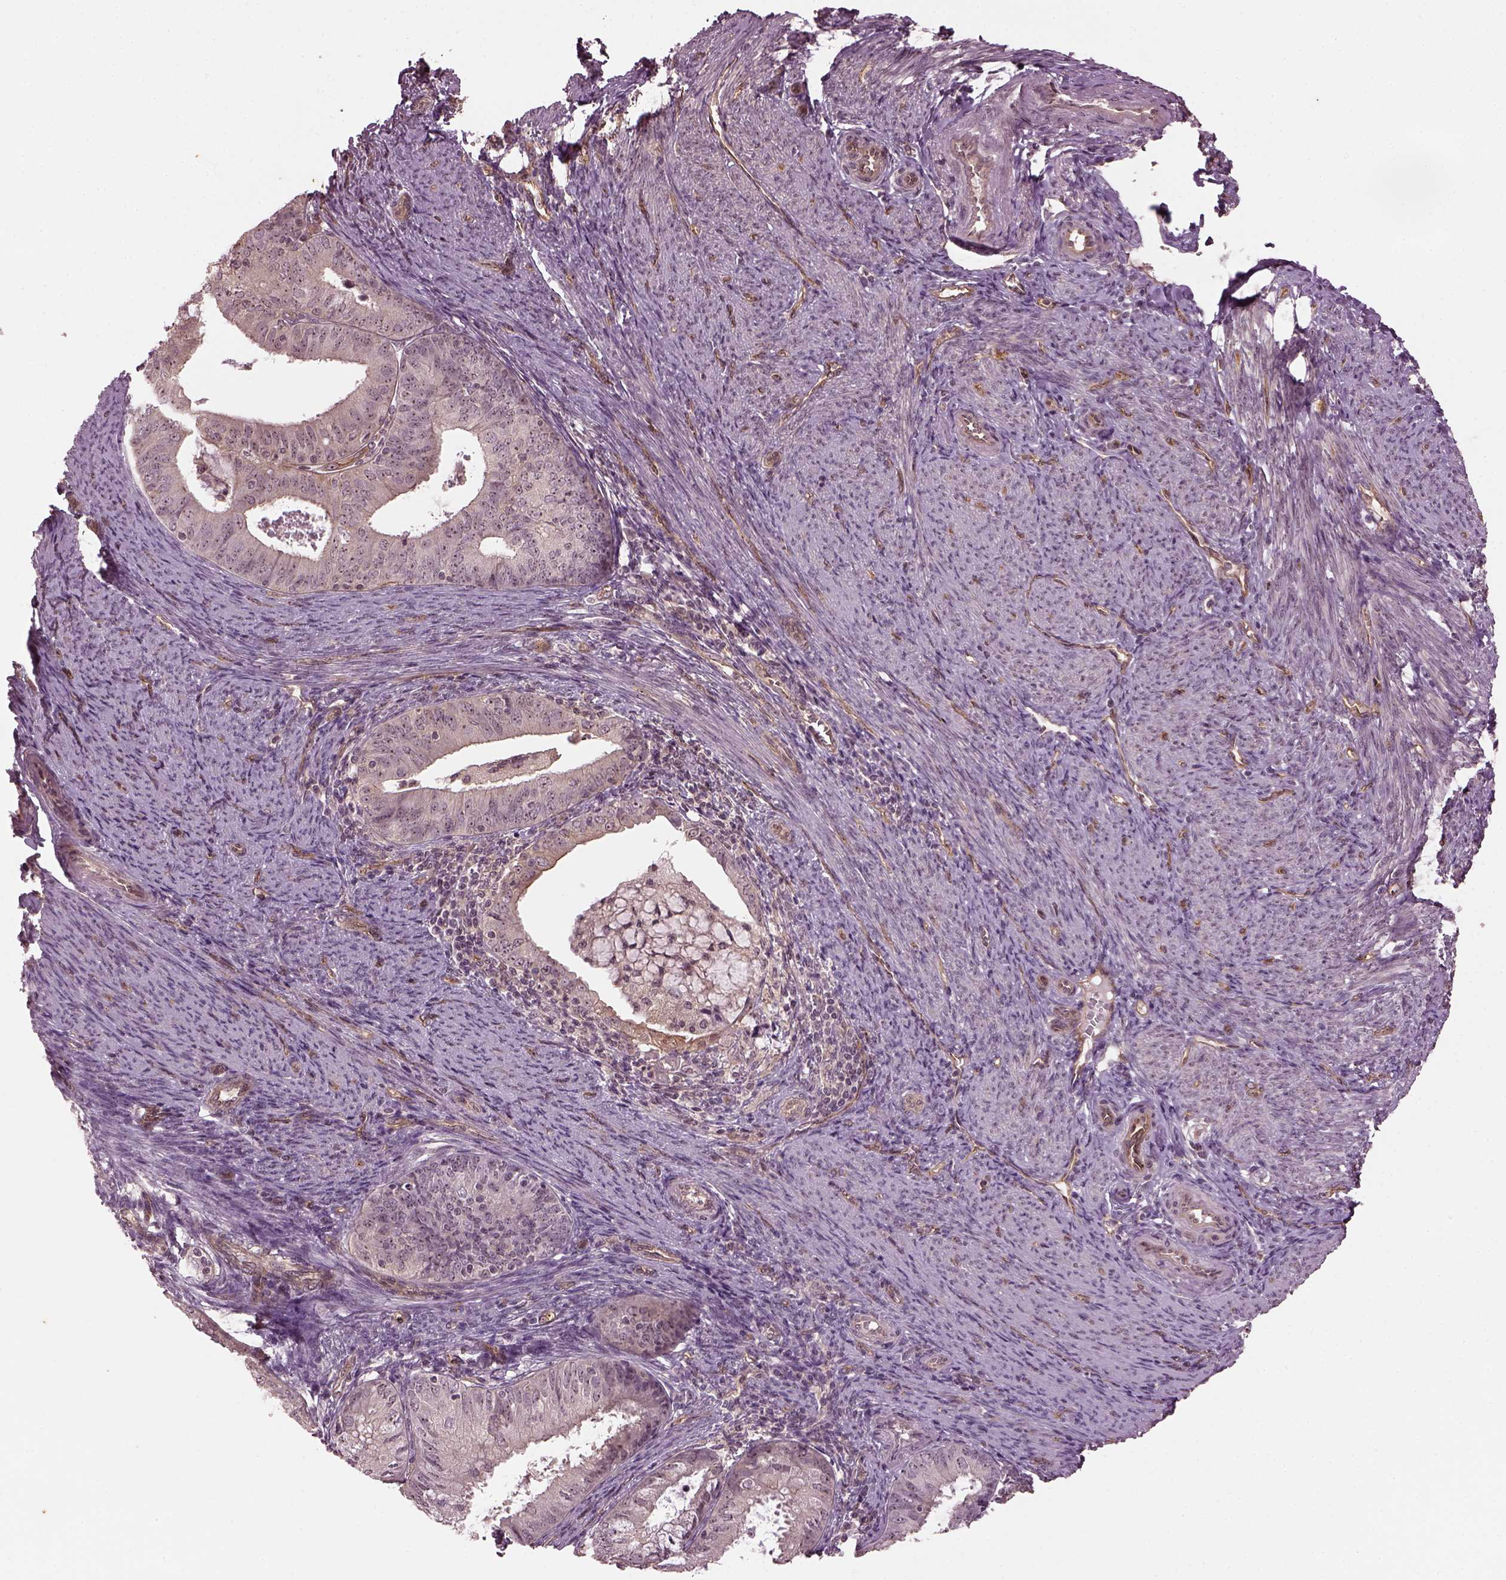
{"staining": {"intensity": "weak", "quantity": "25%-75%", "location": "nuclear"}, "tissue": "endometrial cancer", "cell_type": "Tumor cells", "image_type": "cancer", "snomed": [{"axis": "morphology", "description": "Adenocarcinoma, NOS"}, {"axis": "topography", "description": "Endometrium"}], "caption": "Approximately 25%-75% of tumor cells in human endometrial adenocarcinoma reveal weak nuclear protein positivity as visualized by brown immunohistochemical staining.", "gene": "GNRH1", "patient": {"sex": "female", "age": 57}}